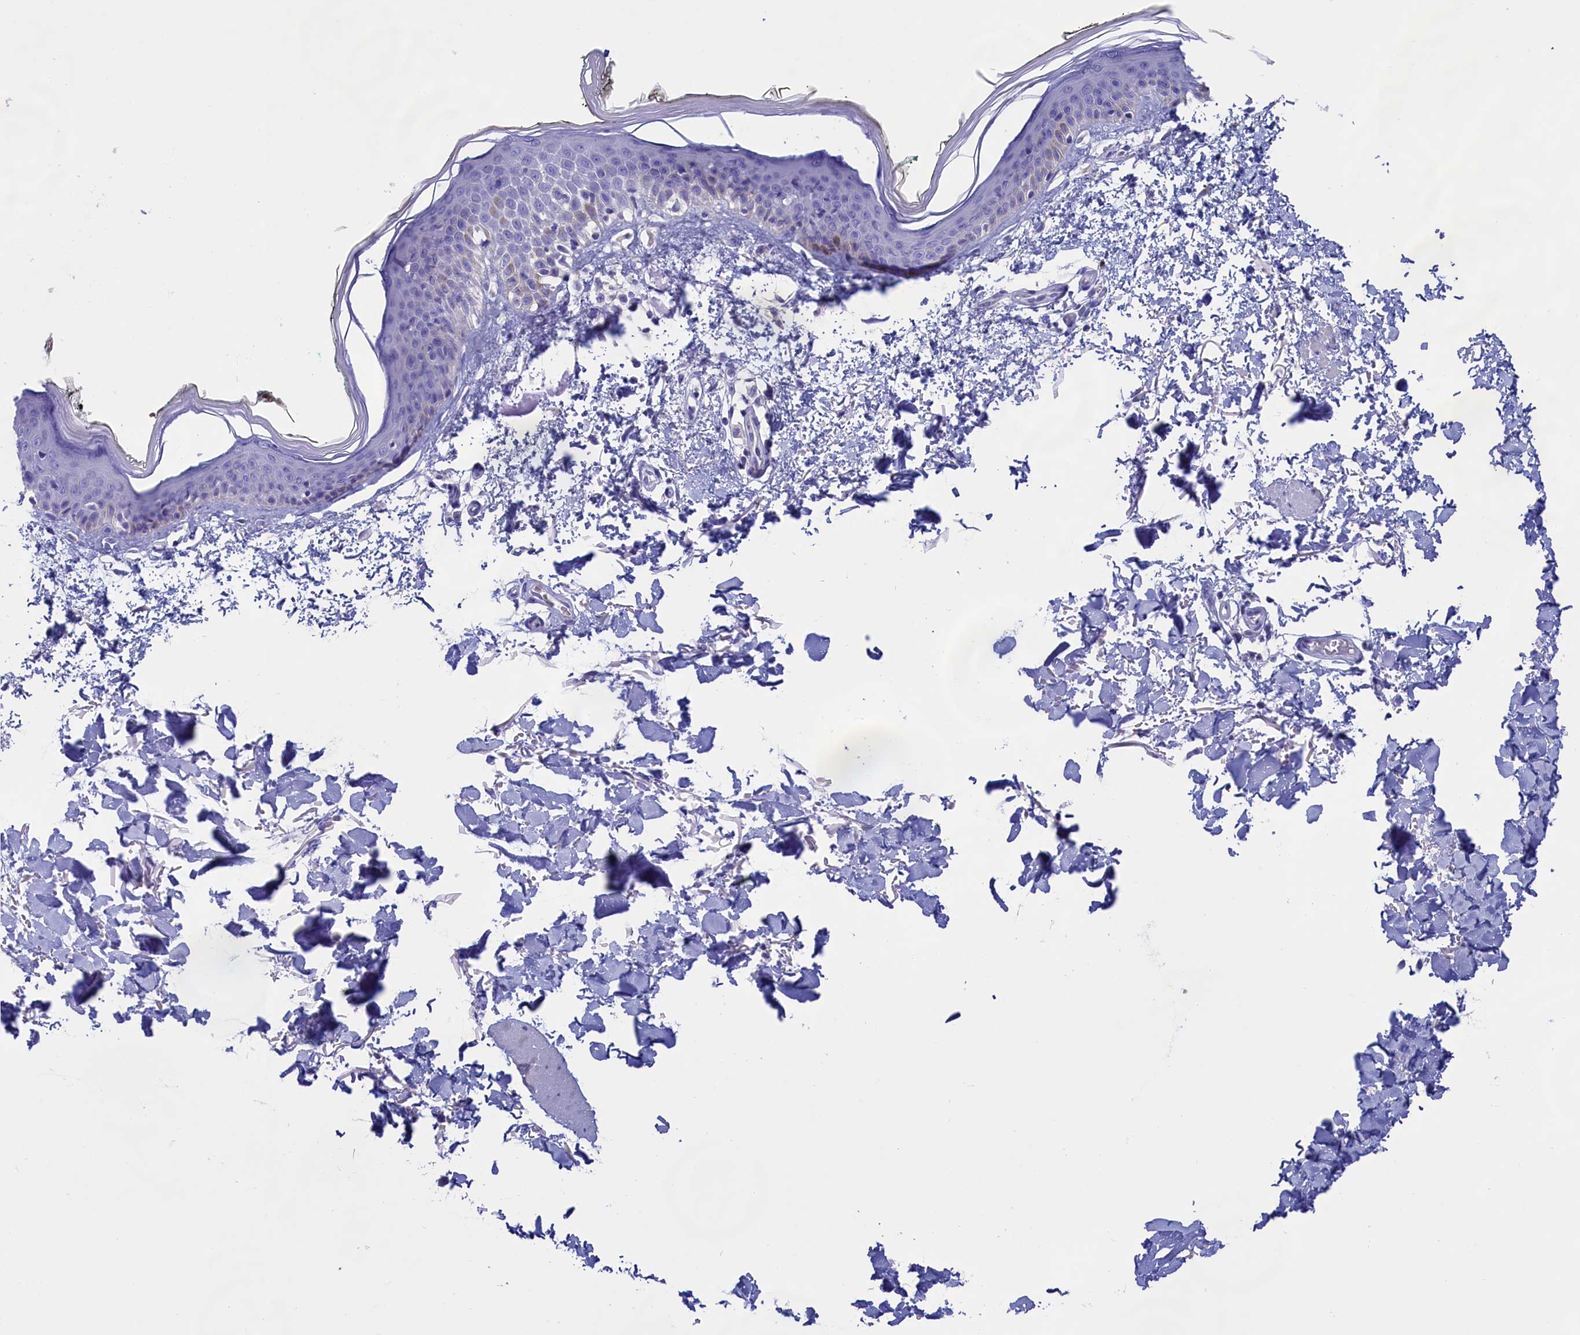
{"staining": {"intensity": "negative", "quantity": "none", "location": "none"}, "tissue": "skin", "cell_type": "Fibroblasts", "image_type": "normal", "snomed": [{"axis": "morphology", "description": "Normal tissue, NOS"}, {"axis": "topography", "description": "Skin"}], "caption": "DAB (3,3'-diaminobenzidine) immunohistochemical staining of benign human skin shows no significant positivity in fibroblasts. (Brightfield microscopy of DAB immunohistochemistry at high magnification).", "gene": "VPS35L", "patient": {"sex": "male", "age": 62}}